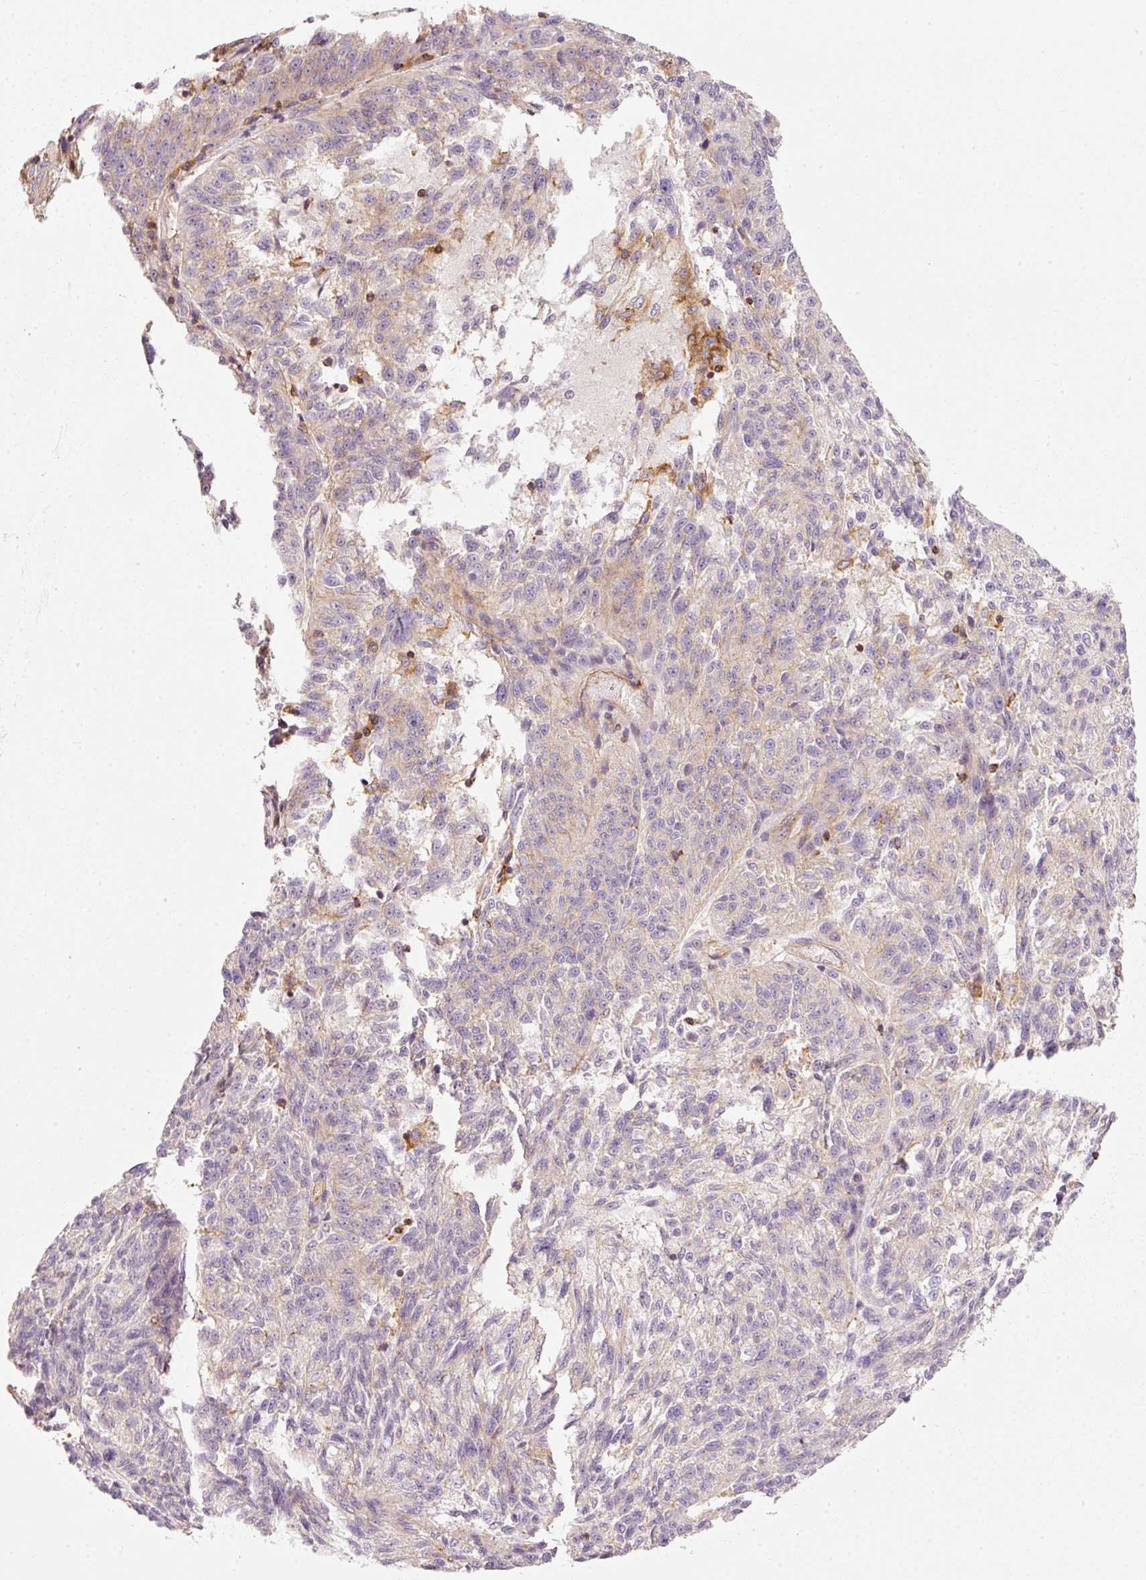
{"staining": {"intensity": "weak", "quantity": "<25%", "location": "cytoplasmic/membranous"}, "tissue": "melanoma", "cell_type": "Tumor cells", "image_type": "cancer", "snomed": [{"axis": "morphology", "description": "Malignant melanoma, NOS"}, {"axis": "topography", "description": "Skin"}], "caption": "High magnification brightfield microscopy of melanoma stained with DAB (brown) and counterstained with hematoxylin (blue): tumor cells show no significant positivity. (DAB immunohistochemistry, high magnification).", "gene": "SIPA1", "patient": {"sex": "male", "age": 53}}